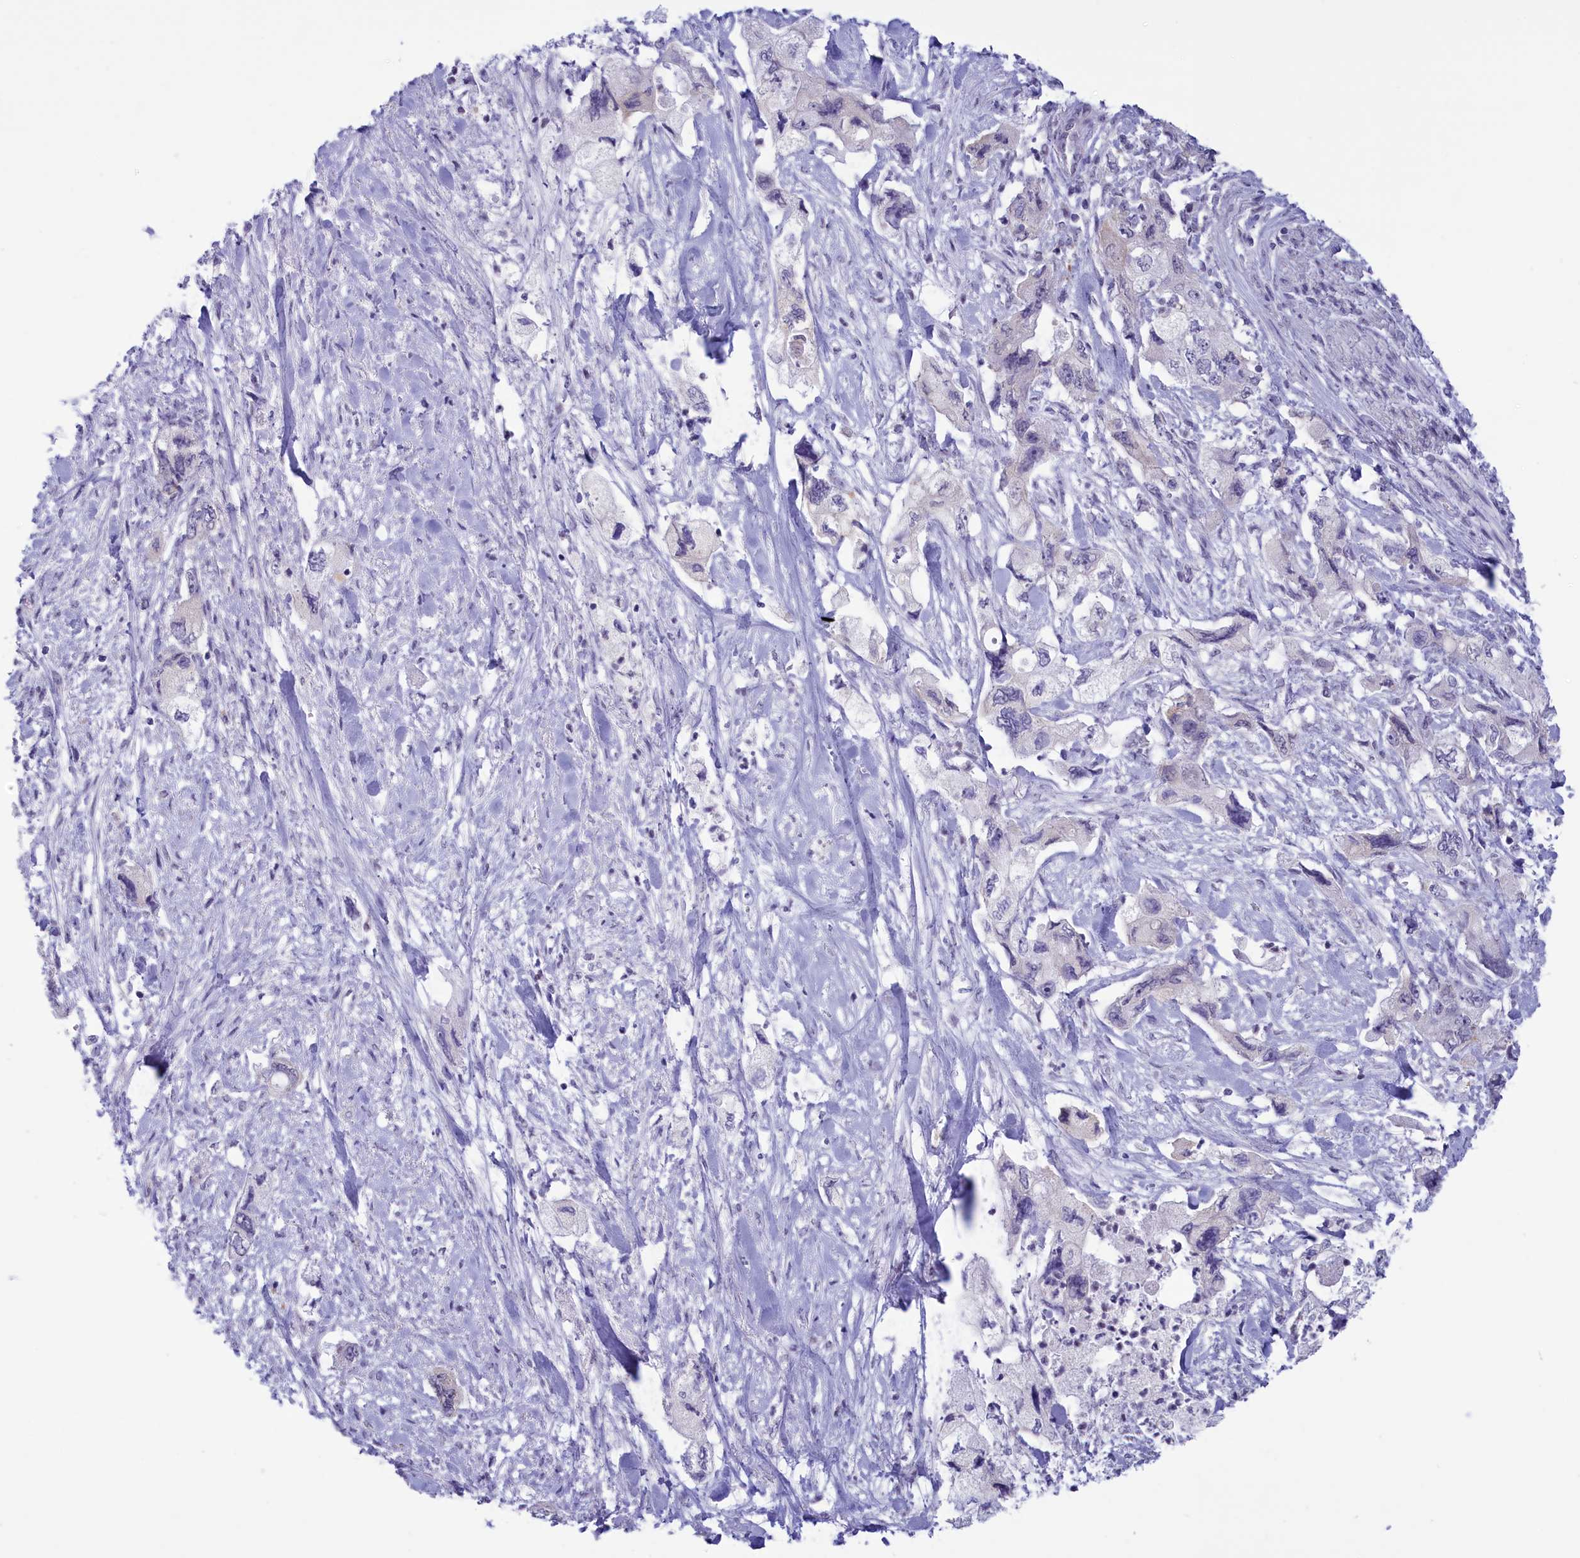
{"staining": {"intensity": "negative", "quantity": "none", "location": "none"}, "tissue": "pancreatic cancer", "cell_type": "Tumor cells", "image_type": "cancer", "snomed": [{"axis": "morphology", "description": "Adenocarcinoma, NOS"}, {"axis": "topography", "description": "Pancreas"}], "caption": "An IHC micrograph of pancreatic adenocarcinoma is shown. There is no staining in tumor cells of pancreatic adenocarcinoma.", "gene": "ELOA2", "patient": {"sex": "female", "age": 73}}